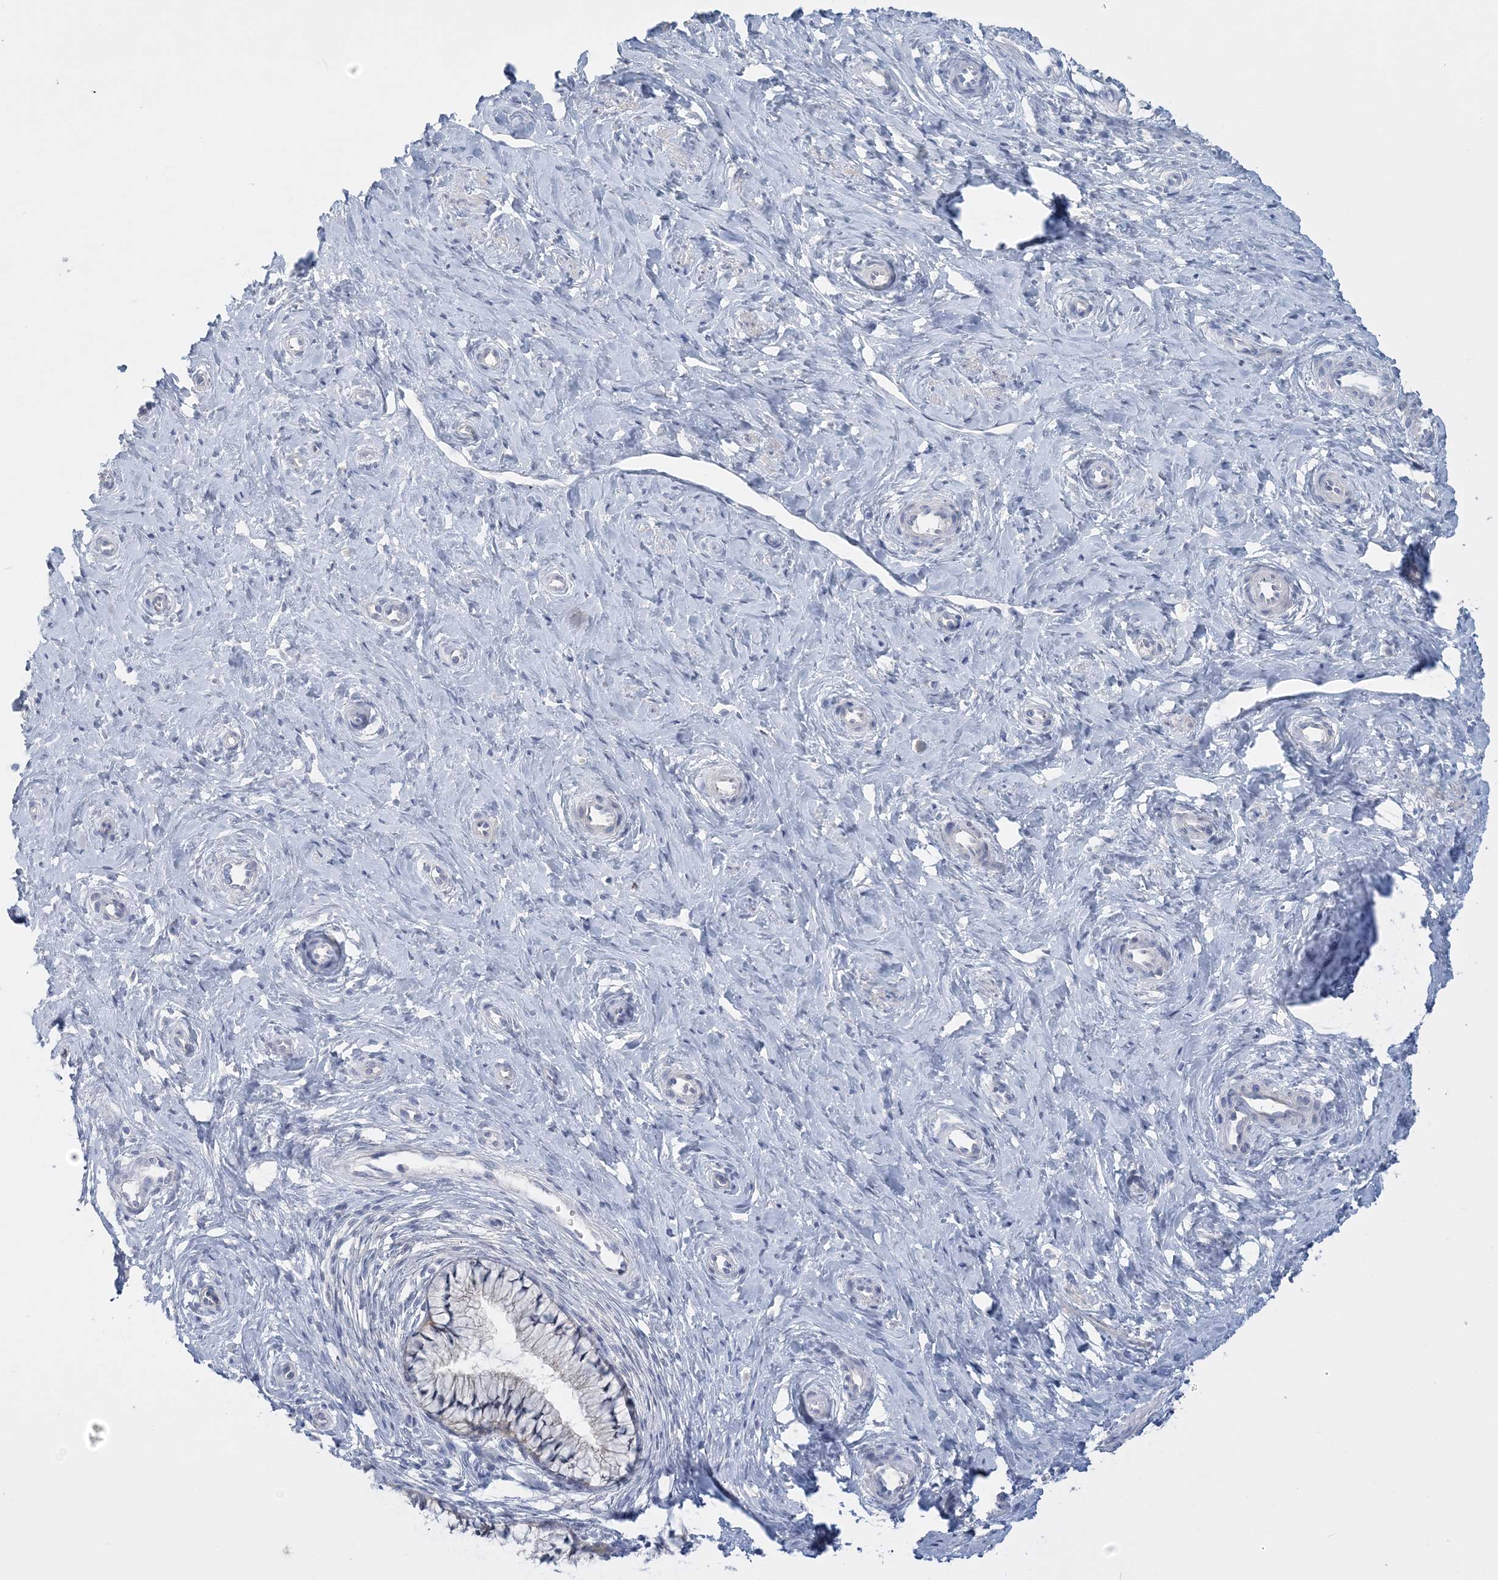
{"staining": {"intensity": "moderate", "quantity": ">75%", "location": "cytoplasmic/membranous"}, "tissue": "cervix", "cell_type": "Glandular cells", "image_type": "normal", "snomed": [{"axis": "morphology", "description": "Normal tissue, NOS"}, {"axis": "topography", "description": "Cervix"}], "caption": "Protein staining reveals moderate cytoplasmic/membranous positivity in approximately >75% of glandular cells in unremarkable cervix. The staining was performed using DAB, with brown indicating positive protein expression. Nuclei are stained blue with hematoxylin.", "gene": "ENSG00000288637", "patient": {"sex": "female", "age": 36}}